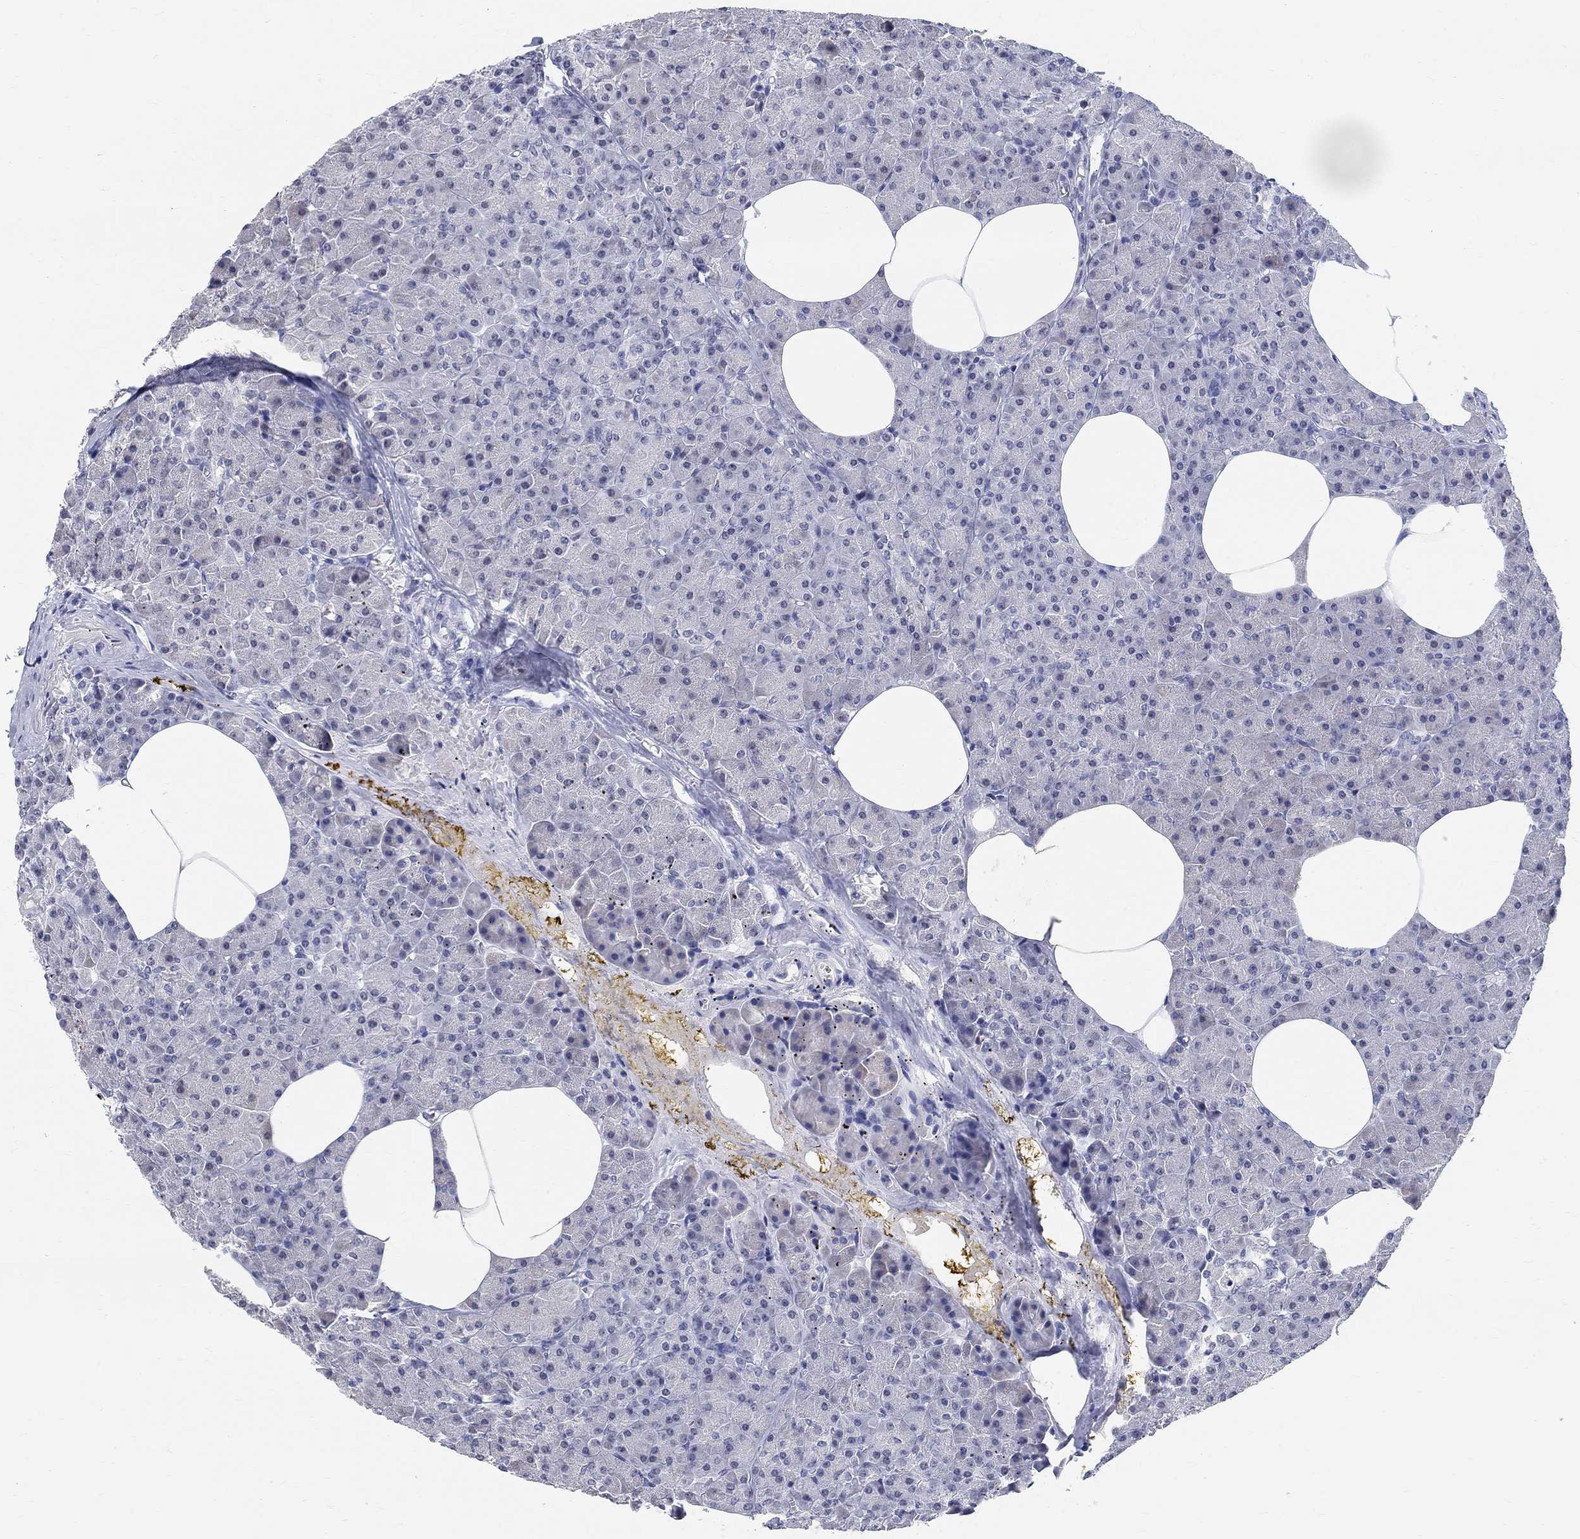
{"staining": {"intensity": "negative", "quantity": "none", "location": "none"}, "tissue": "pancreas", "cell_type": "Exocrine glandular cells", "image_type": "normal", "snomed": [{"axis": "morphology", "description": "Normal tissue, NOS"}, {"axis": "topography", "description": "Pancreas"}], "caption": "An IHC photomicrograph of normal pancreas is shown. There is no staining in exocrine glandular cells of pancreas. Nuclei are stained in blue.", "gene": "ANKS1B", "patient": {"sex": "female", "age": 45}}